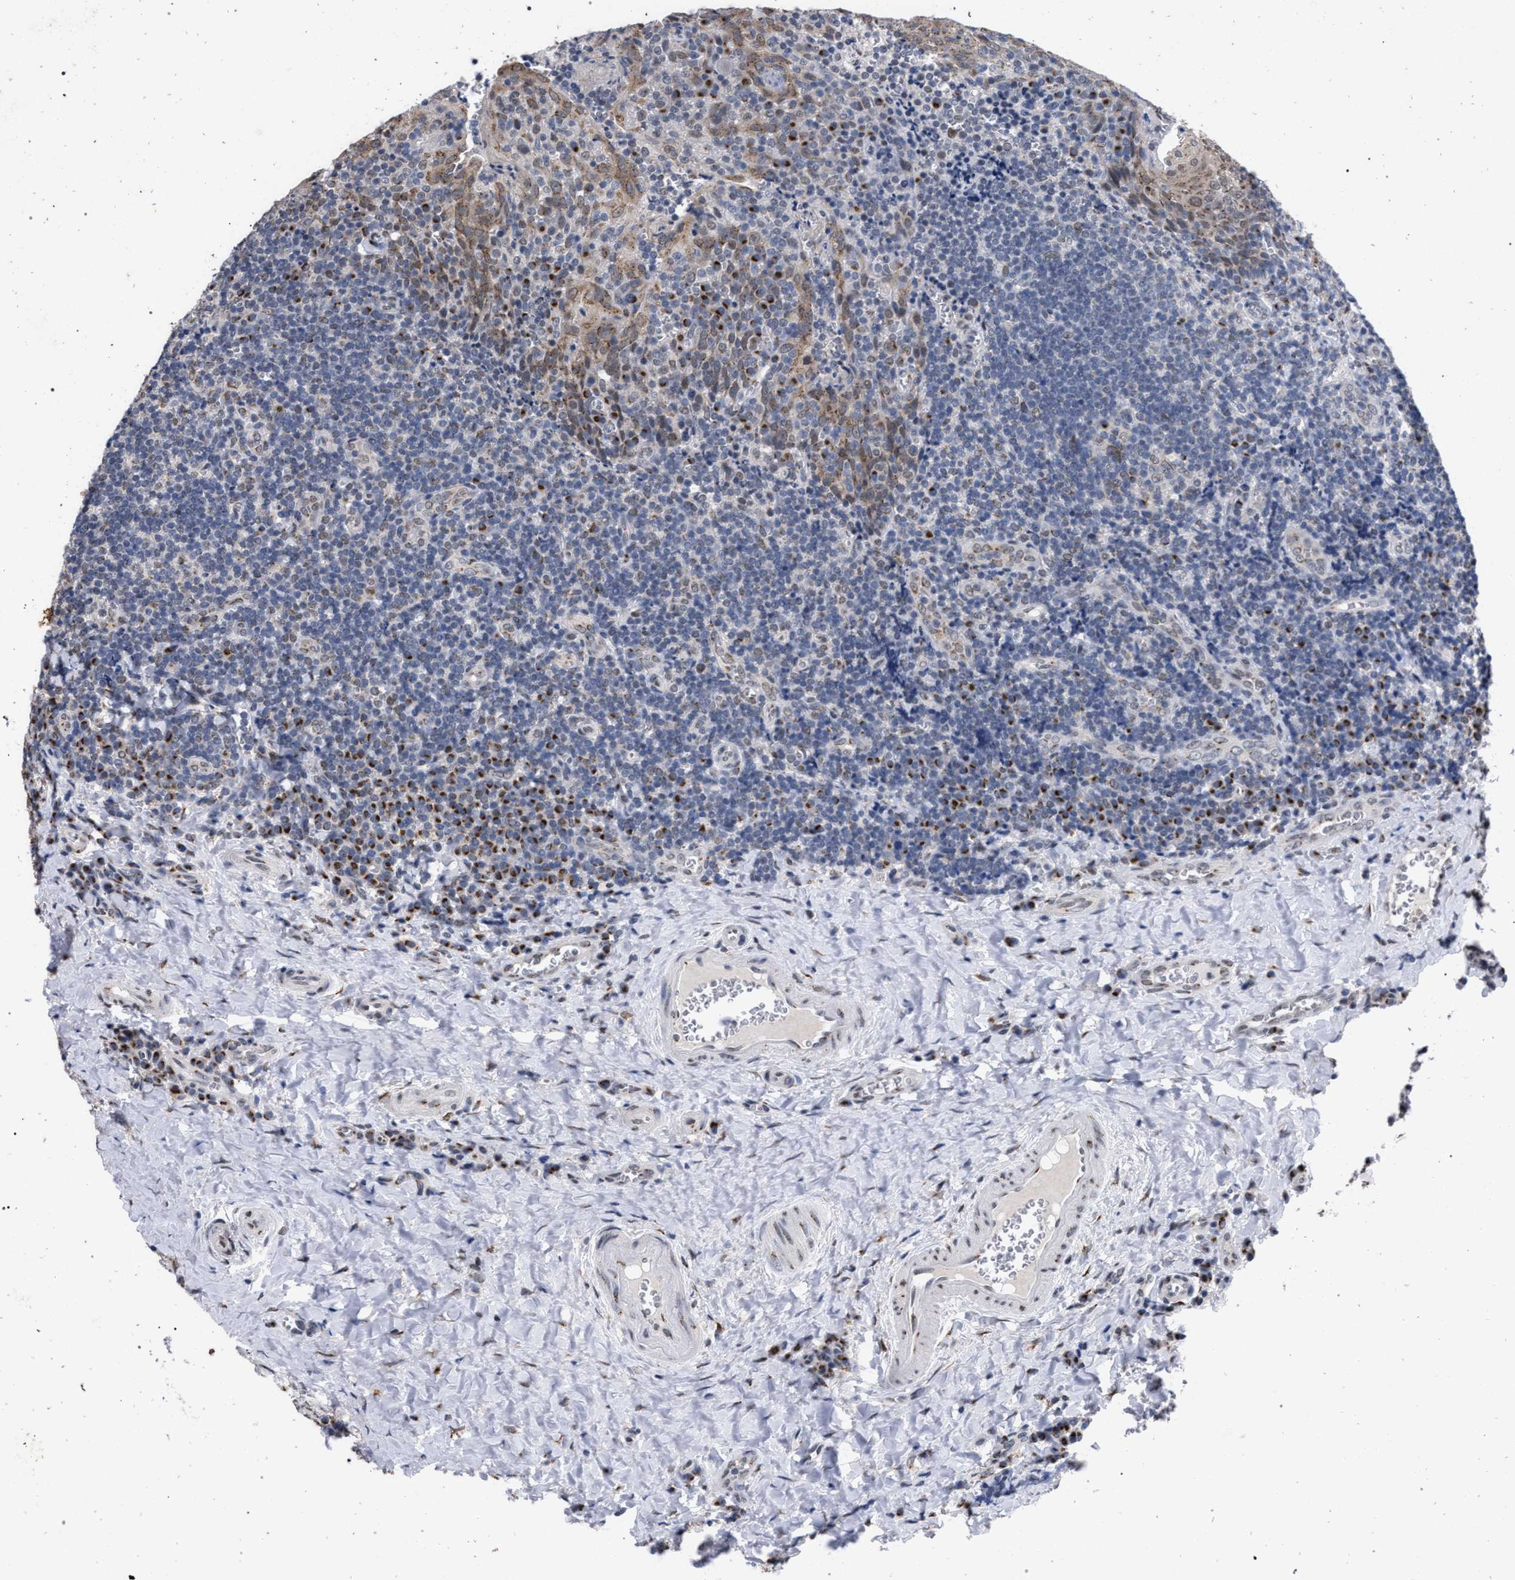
{"staining": {"intensity": "moderate", "quantity": "<25%", "location": "cytoplasmic/membranous"}, "tissue": "tonsil", "cell_type": "Germinal center cells", "image_type": "normal", "snomed": [{"axis": "morphology", "description": "Normal tissue, NOS"}, {"axis": "morphology", "description": "Inflammation, NOS"}, {"axis": "topography", "description": "Tonsil"}], "caption": "Protein staining of normal tonsil demonstrates moderate cytoplasmic/membranous positivity in about <25% of germinal center cells.", "gene": "GOLGA2", "patient": {"sex": "female", "age": 31}}